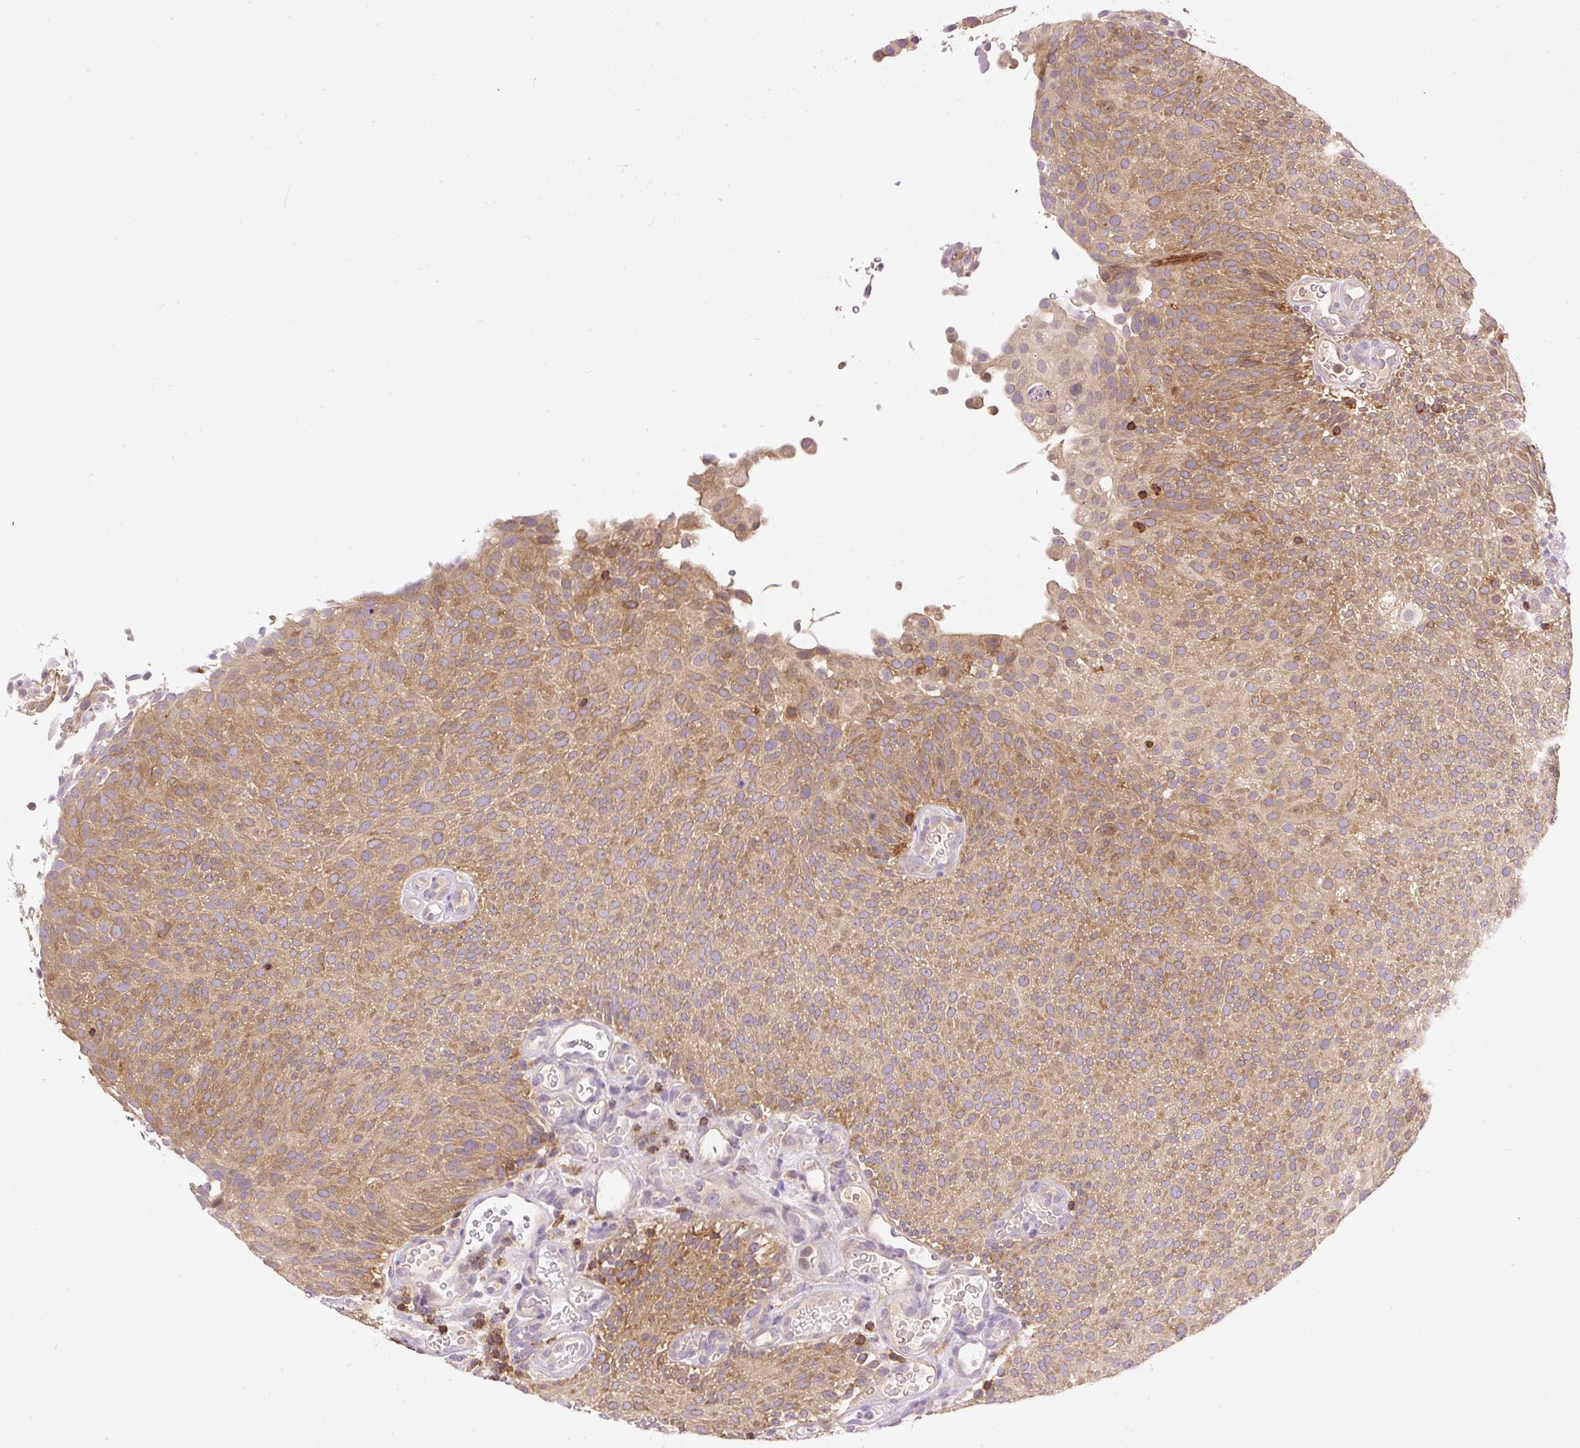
{"staining": {"intensity": "moderate", "quantity": ">75%", "location": "cytoplasmic/membranous"}, "tissue": "urothelial cancer", "cell_type": "Tumor cells", "image_type": "cancer", "snomed": [{"axis": "morphology", "description": "Urothelial carcinoma, Low grade"}, {"axis": "topography", "description": "Urinary bladder"}], "caption": "Protein expression analysis of urothelial cancer displays moderate cytoplasmic/membranous staining in approximately >75% of tumor cells. The staining was performed using DAB to visualize the protein expression in brown, while the nuclei were stained in blue with hematoxylin (Magnification: 20x).", "gene": "CARD11", "patient": {"sex": "male", "age": 78}}